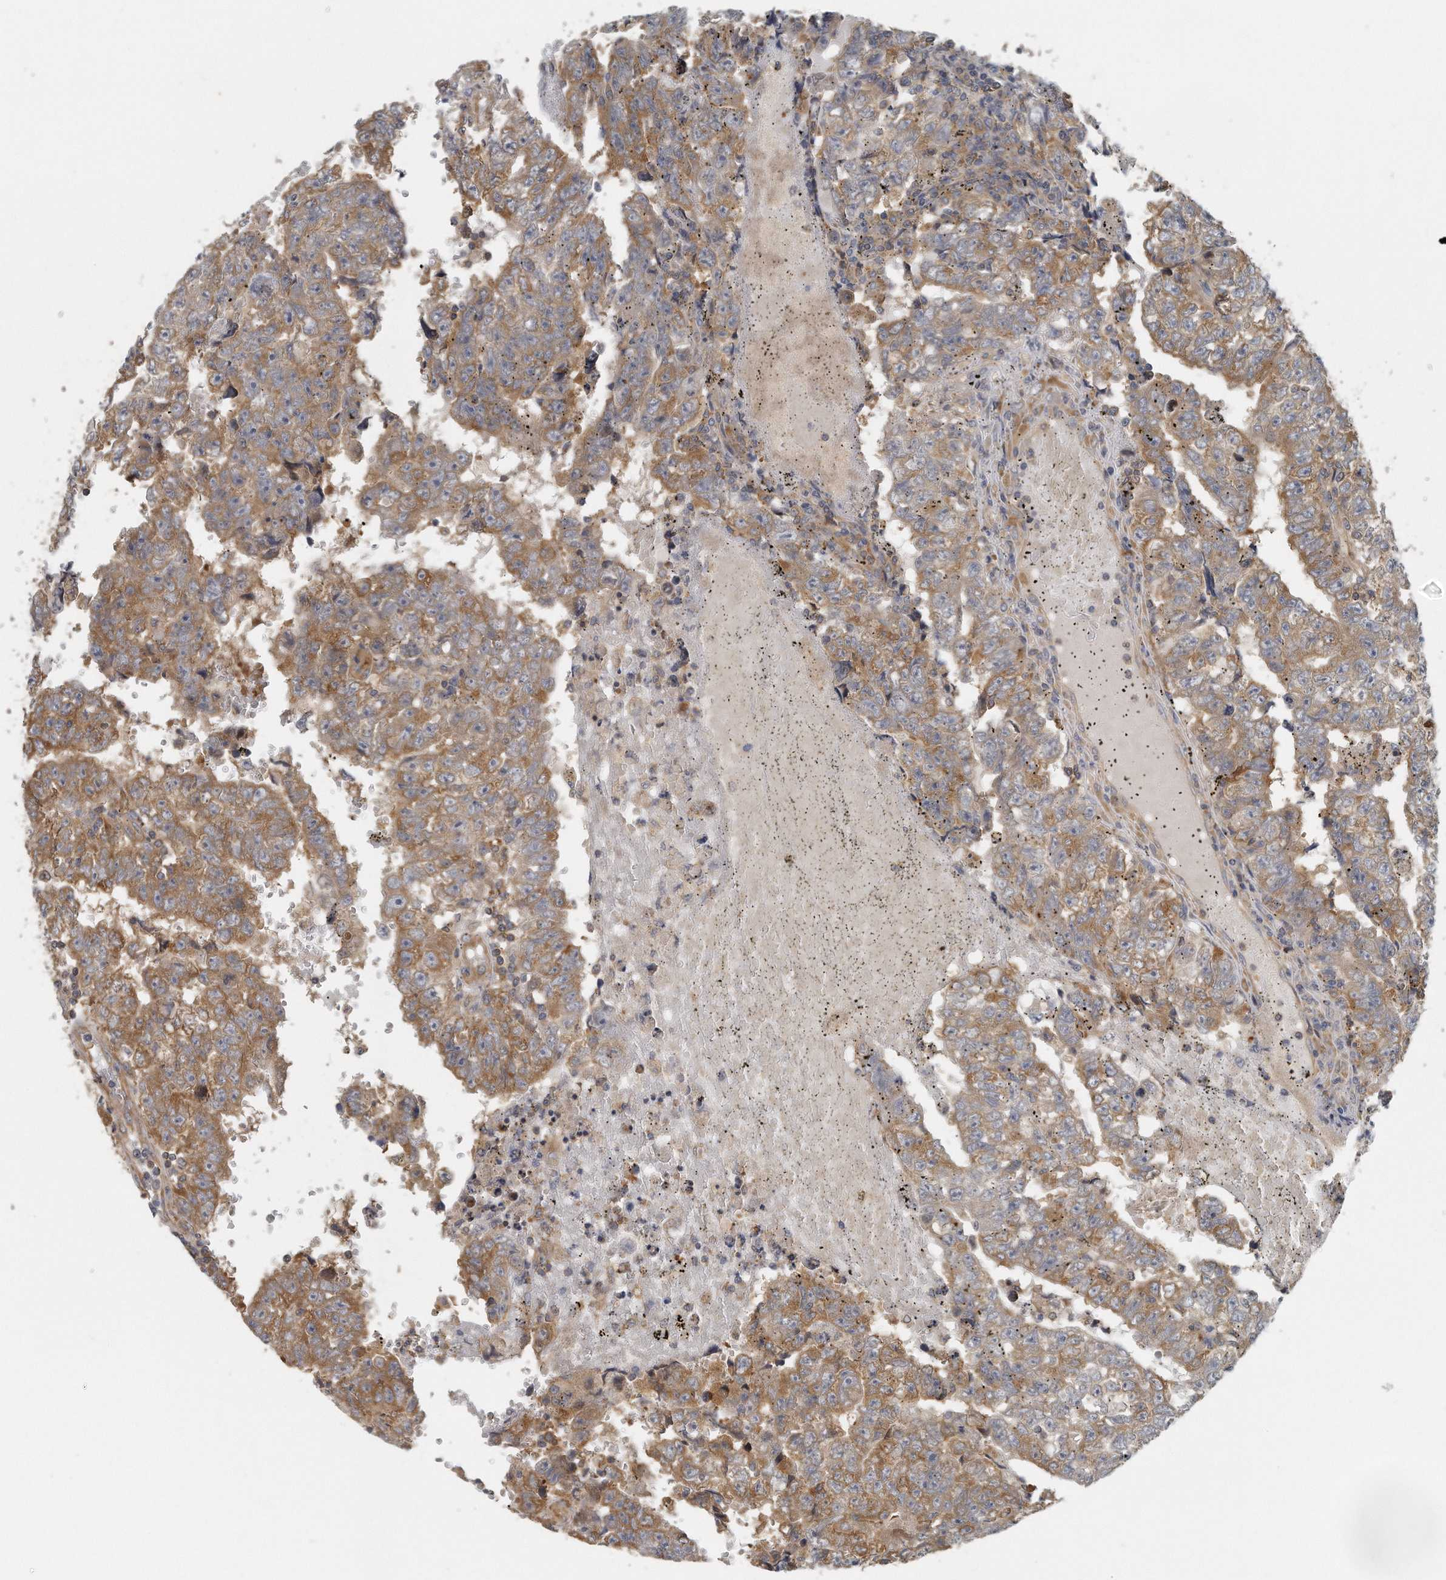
{"staining": {"intensity": "moderate", "quantity": ">75%", "location": "cytoplasmic/membranous"}, "tissue": "testis cancer", "cell_type": "Tumor cells", "image_type": "cancer", "snomed": [{"axis": "morphology", "description": "Carcinoma, Embryonal, NOS"}, {"axis": "topography", "description": "Testis"}], "caption": "Brown immunohistochemical staining in testis cancer reveals moderate cytoplasmic/membranous staining in about >75% of tumor cells.", "gene": "EIF3I", "patient": {"sex": "male", "age": 25}}